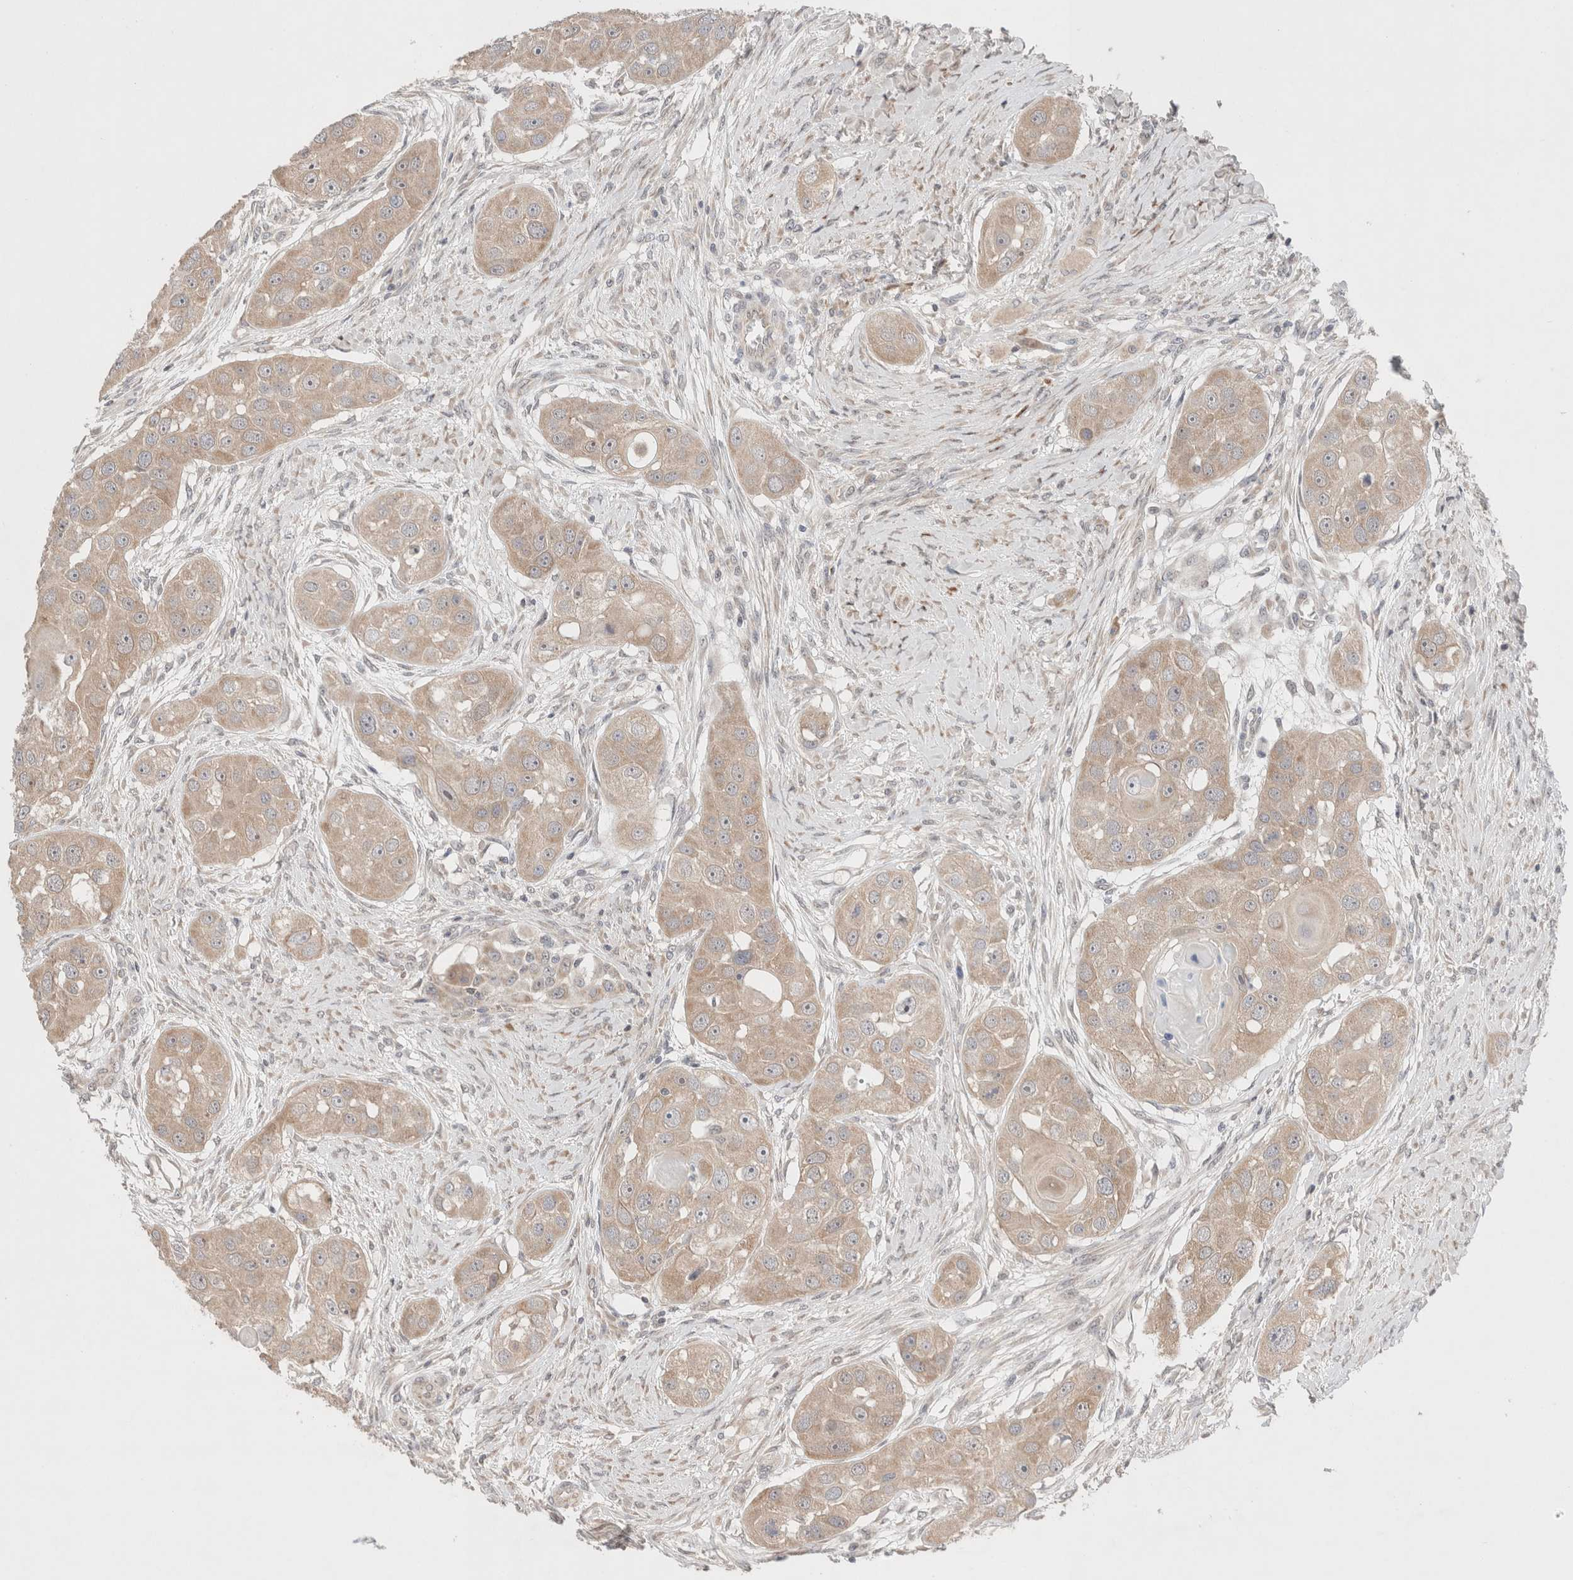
{"staining": {"intensity": "weak", "quantity": ">75%", "location": "cytoplasmic/membranous"}, "tissue": "head and neck cancer", "cell_type": "Tumor cells", "image_type": "cancer", "snomed": [{"axis": "morphology", "description": "Normal tissue, NOS"}, {"axis": "morphology", "description": "Squamous cell carcinoma, NOS"}, {"axis": "topography", "description": "Skeletal muscle"}, {"axis": "topography", "description": "Head-Neck"}], "caption": "Human squamous cell carcinoma (head and neck) stained with a protein marker demonstrates weak staining in tumor cells.", "gene": "ERI3", "patient": {"sex": "male", "age": 51}}